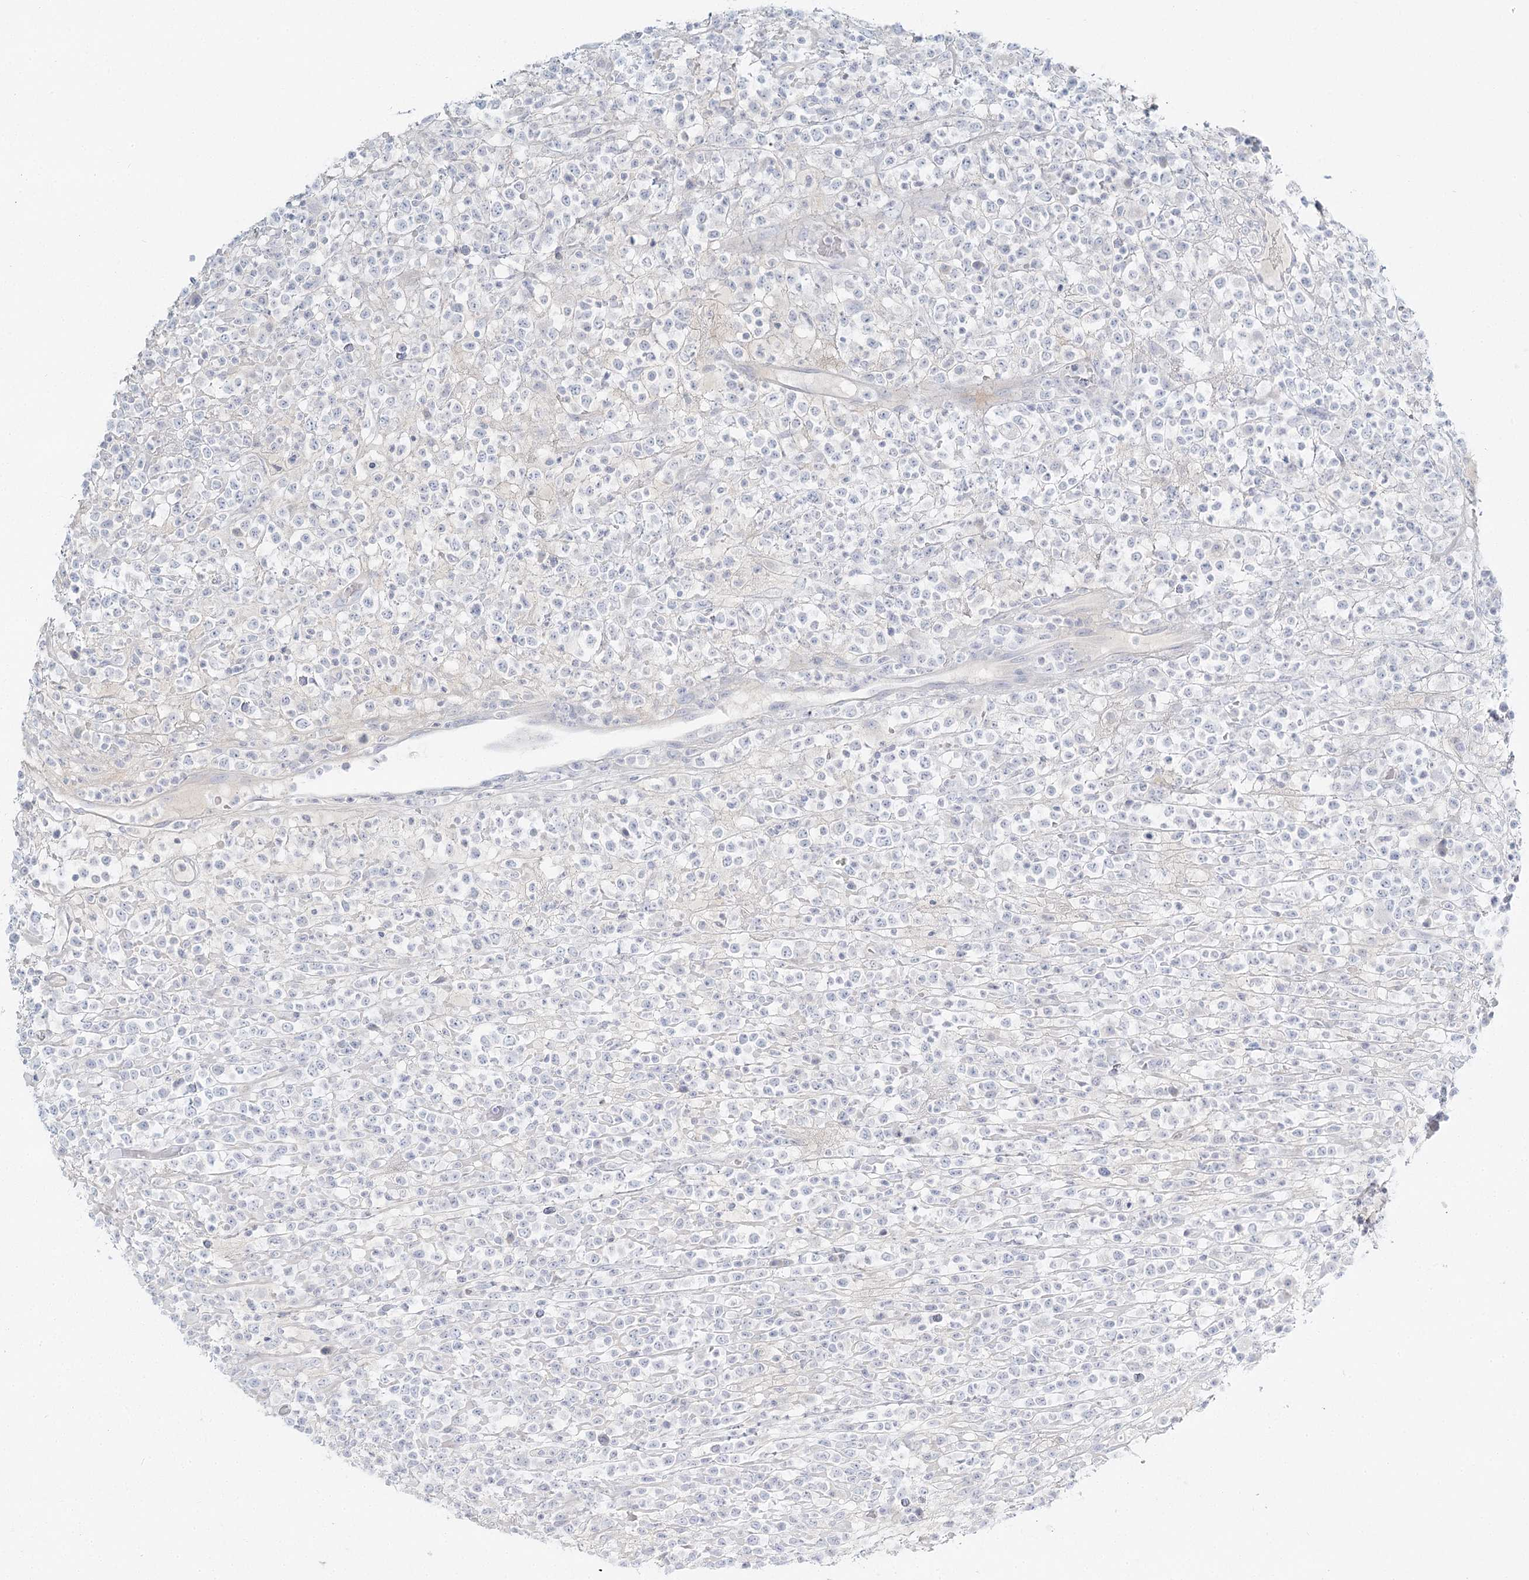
{"staining": {"intensity": "negative", "quantity": "none", "location": "none"}, "tissue": "lymphoma", "cell_type": "Tumor cells", "image_type": "cancer", "snomed": [{"axis": "morphology", "description": "Malignant lymphoma, non-Hodgkin's type, High grade"}, {"axis": "topography", "description": "Colon"}], "caption": "The immunohistochemistry histopathology image has no significant staining in tumor cells of lymphoma tissue. Brightfield microscopy of IHC stained with DAB (3,3'-diaminobenzidine) (brown) and hematoxylin (blue), captured at high magnification.", "gene": "DMGDH", "patient": {"sex": "female", "age": 53}}